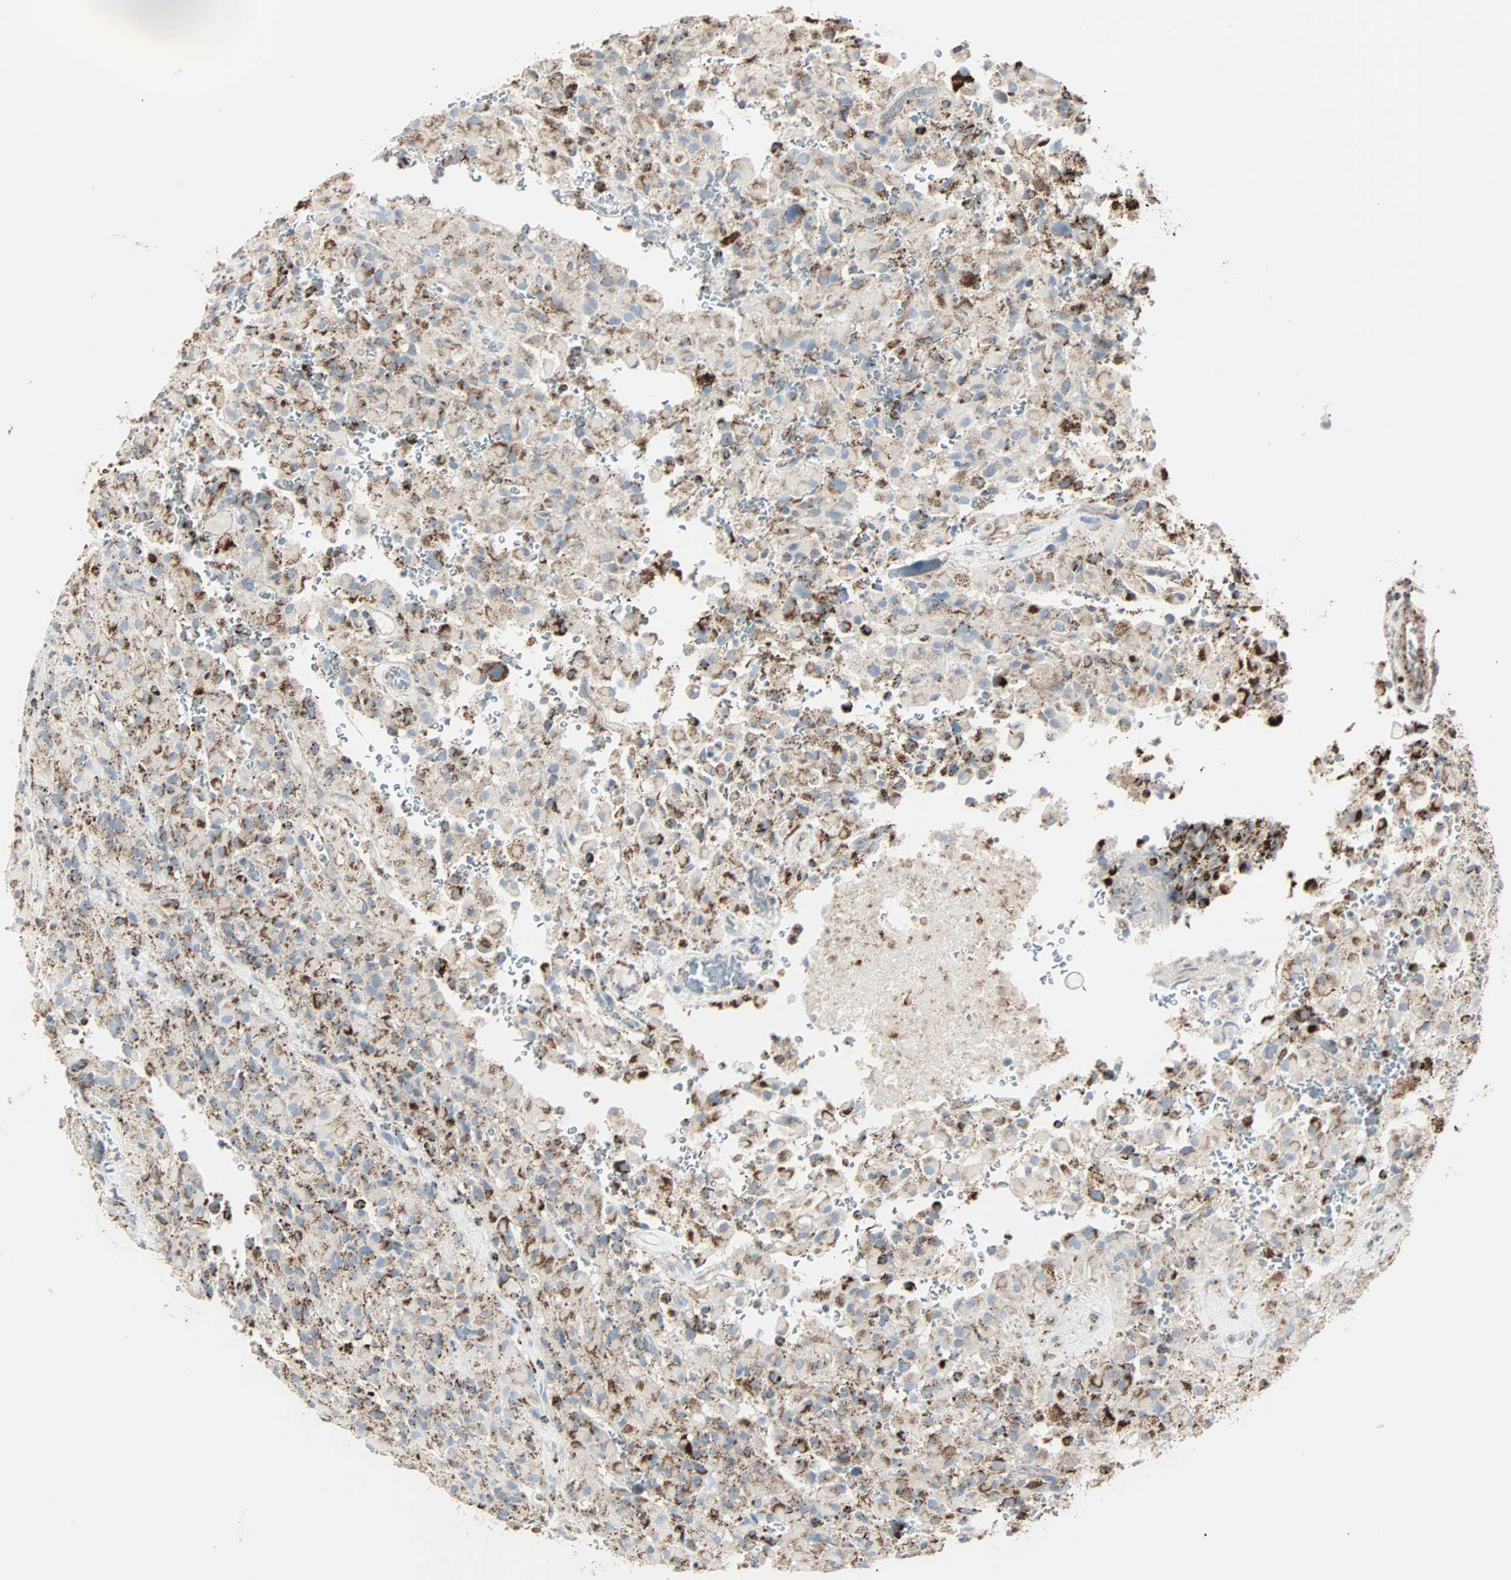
{"staining": {"intensity": "strong", "quantity": "25%-75%", "location": "cytoplasmic/membranous"}, "tissue": "glioma", "cell_type": "Tumor cells", "image_type": "cancer", "snomed": [{"axis": "morphology", "description": "Glioma, malignant, High grade"}, {"axis": "topography", "description": "Brain"}], "caption": "Malignant high-grade glioma was stained to show a protein in brown. There is high levels of strong cytoplasmic/membranous staining in approximately 25%-75% of tumor cells.", "gene": "IDH2", "patient": {"sex": "male", "age": 71}}